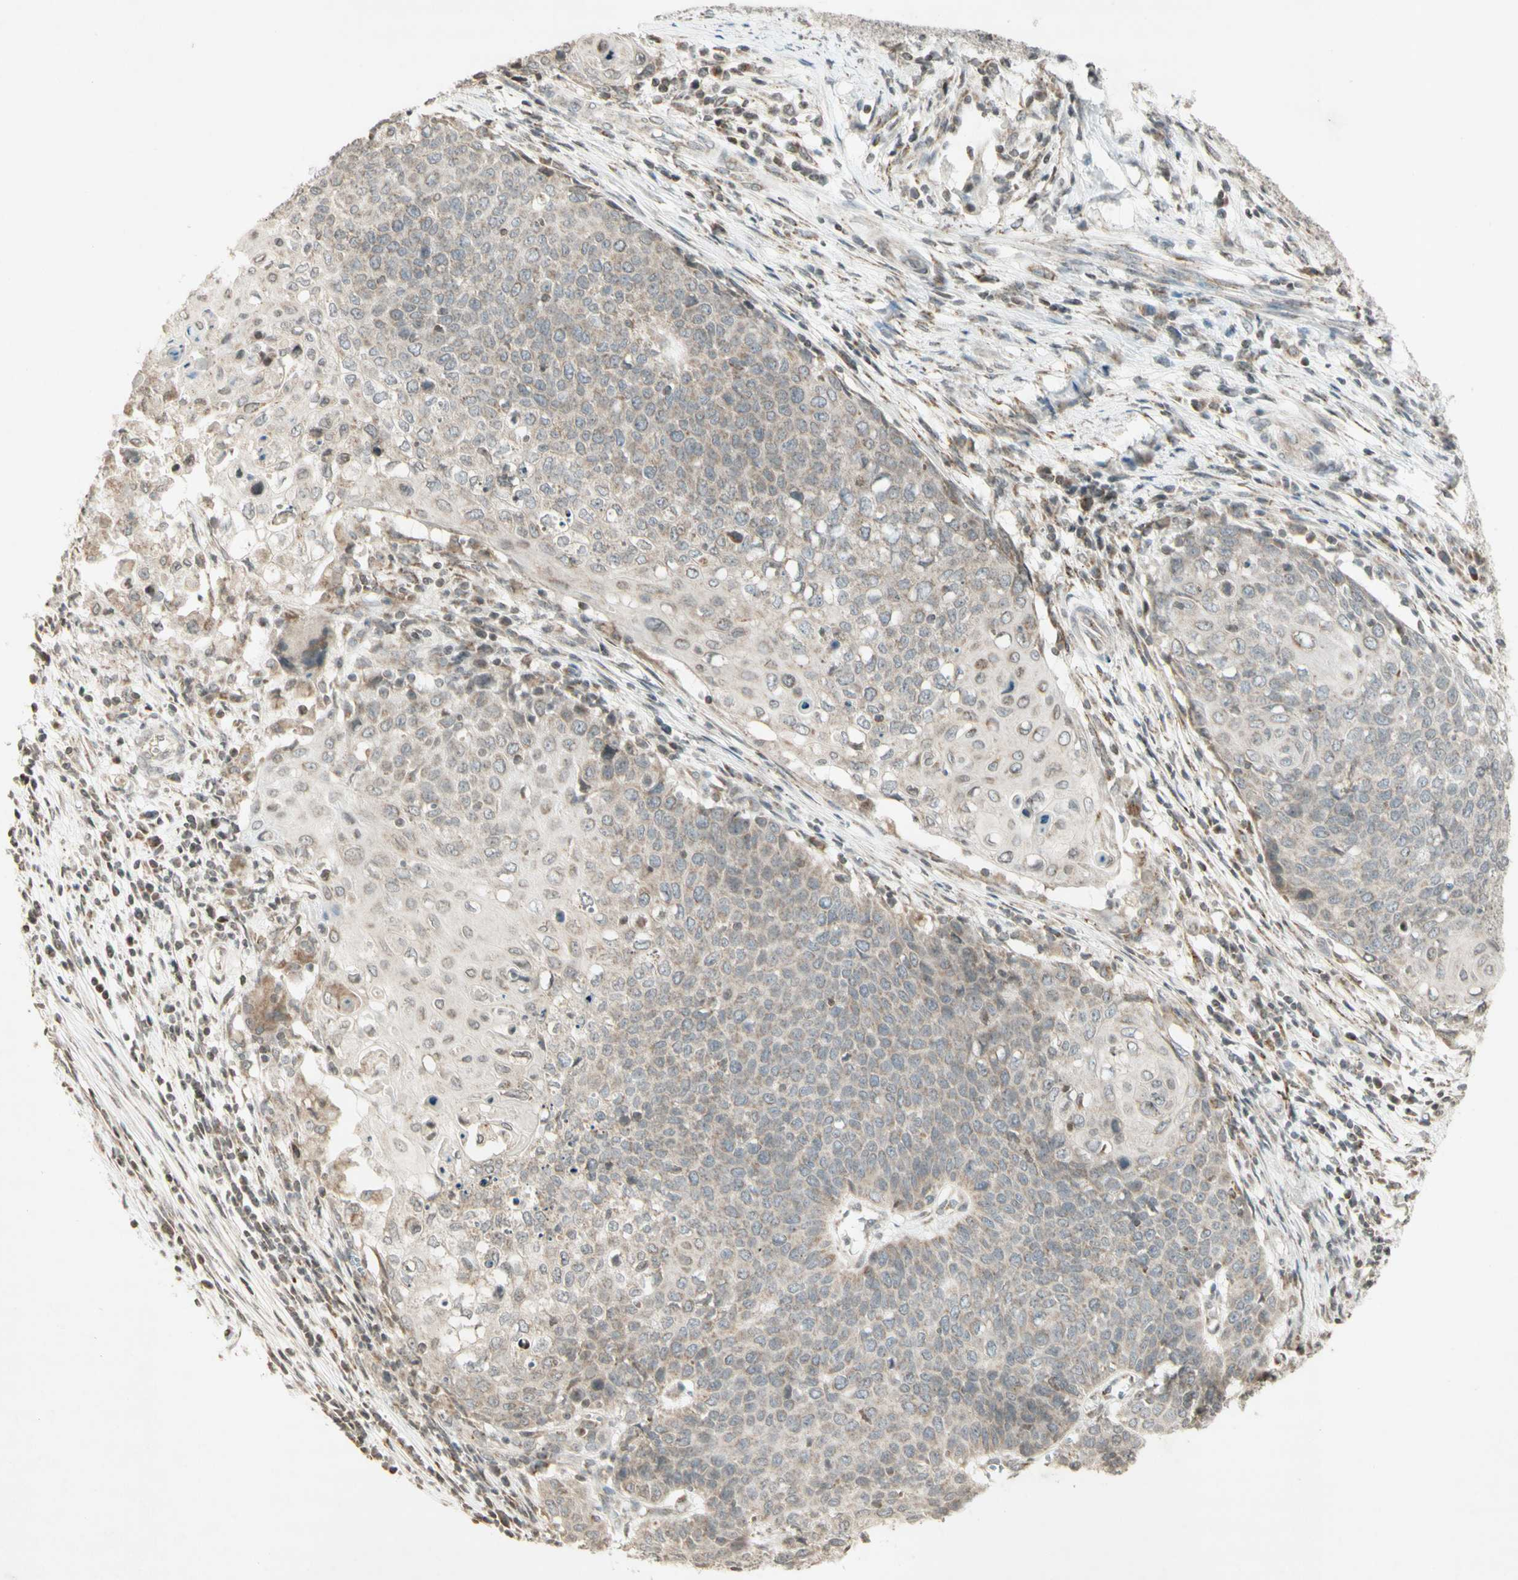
{"staining": {"intensity": "weak", "quantity": "<25%", "location": "cytoplasmic/membranous"}, "tissue": "cervical cancer", "cell_type": "Tumor cells", "image_type": "cancer", "snomed": [{"axis": "morphology", "description": "Squamous cell carcinoma, NOS"}, {"axis": "topography", "description": "Cervix"}], "caption": "Immunohistochemical staining of squamous cell carcinoma (cervical) exhibits no significant staining in tumor cells. (Stains: DAB (3,3'-diaminobenzidine) IHC with hematoxylin counter stain, Microscopy: brightfield microscopy at high magnification).", "gene": "CCNI", "patient": {"sex": "female", "age": 39}}